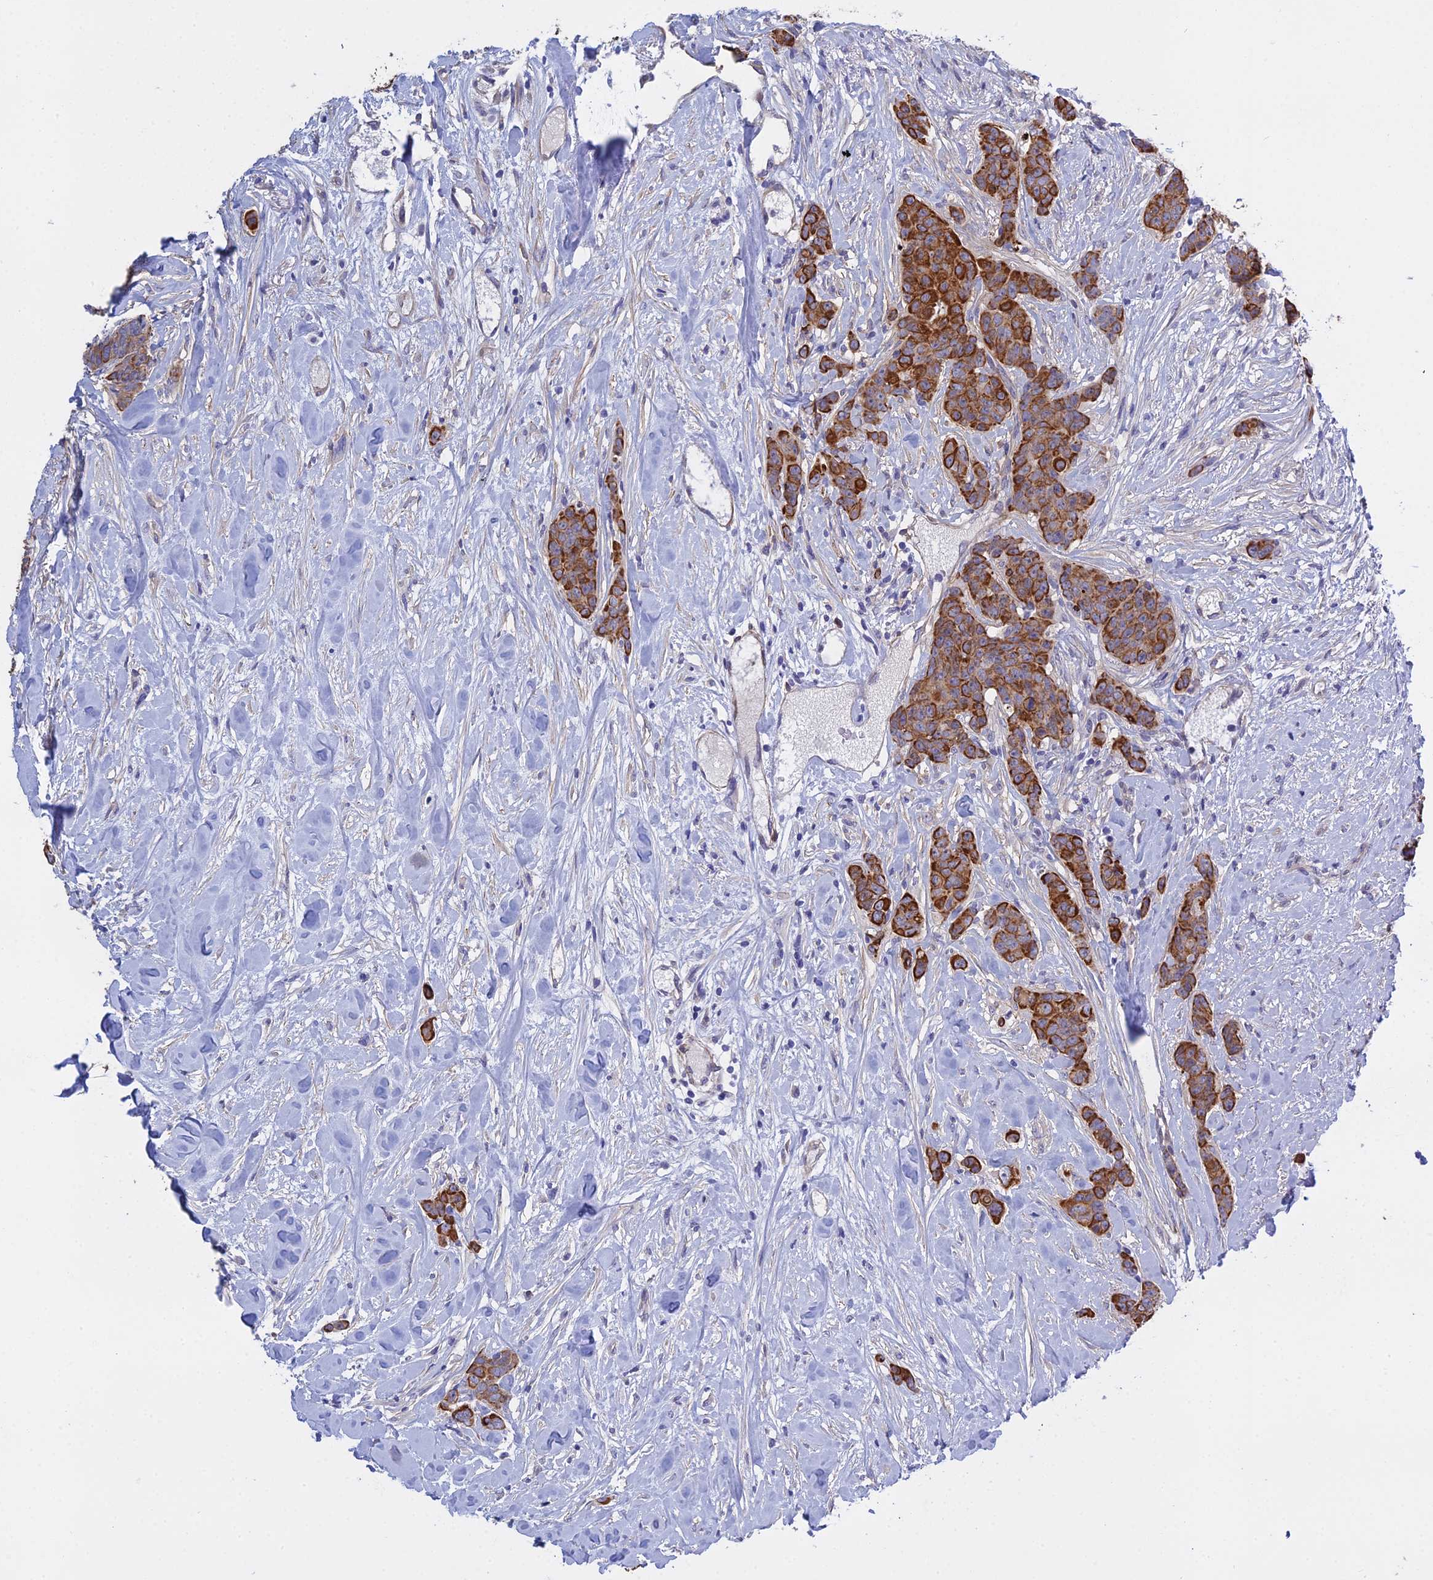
{"staining": {"intensity": "strong", "quantity": ">75%", "location": "cytoplasmic/membranous"}, "tissue": "breast cancer", "cell_type": "Tumor cells", "image_type": "cancer", "snomed": [{"axis": "morphology", "description": "Duct carcinoma"}, {"axis": "topography", "description": "Breast"}], "caption": "This is an image of immunohistochemistry staining of breast cancer (intraductal carcinoma), which shows strong staining in the cytoplasmic/membranous of tumor cells.", "gene": "LZTS2", "patient": {"sex": "female", "age": 40}}